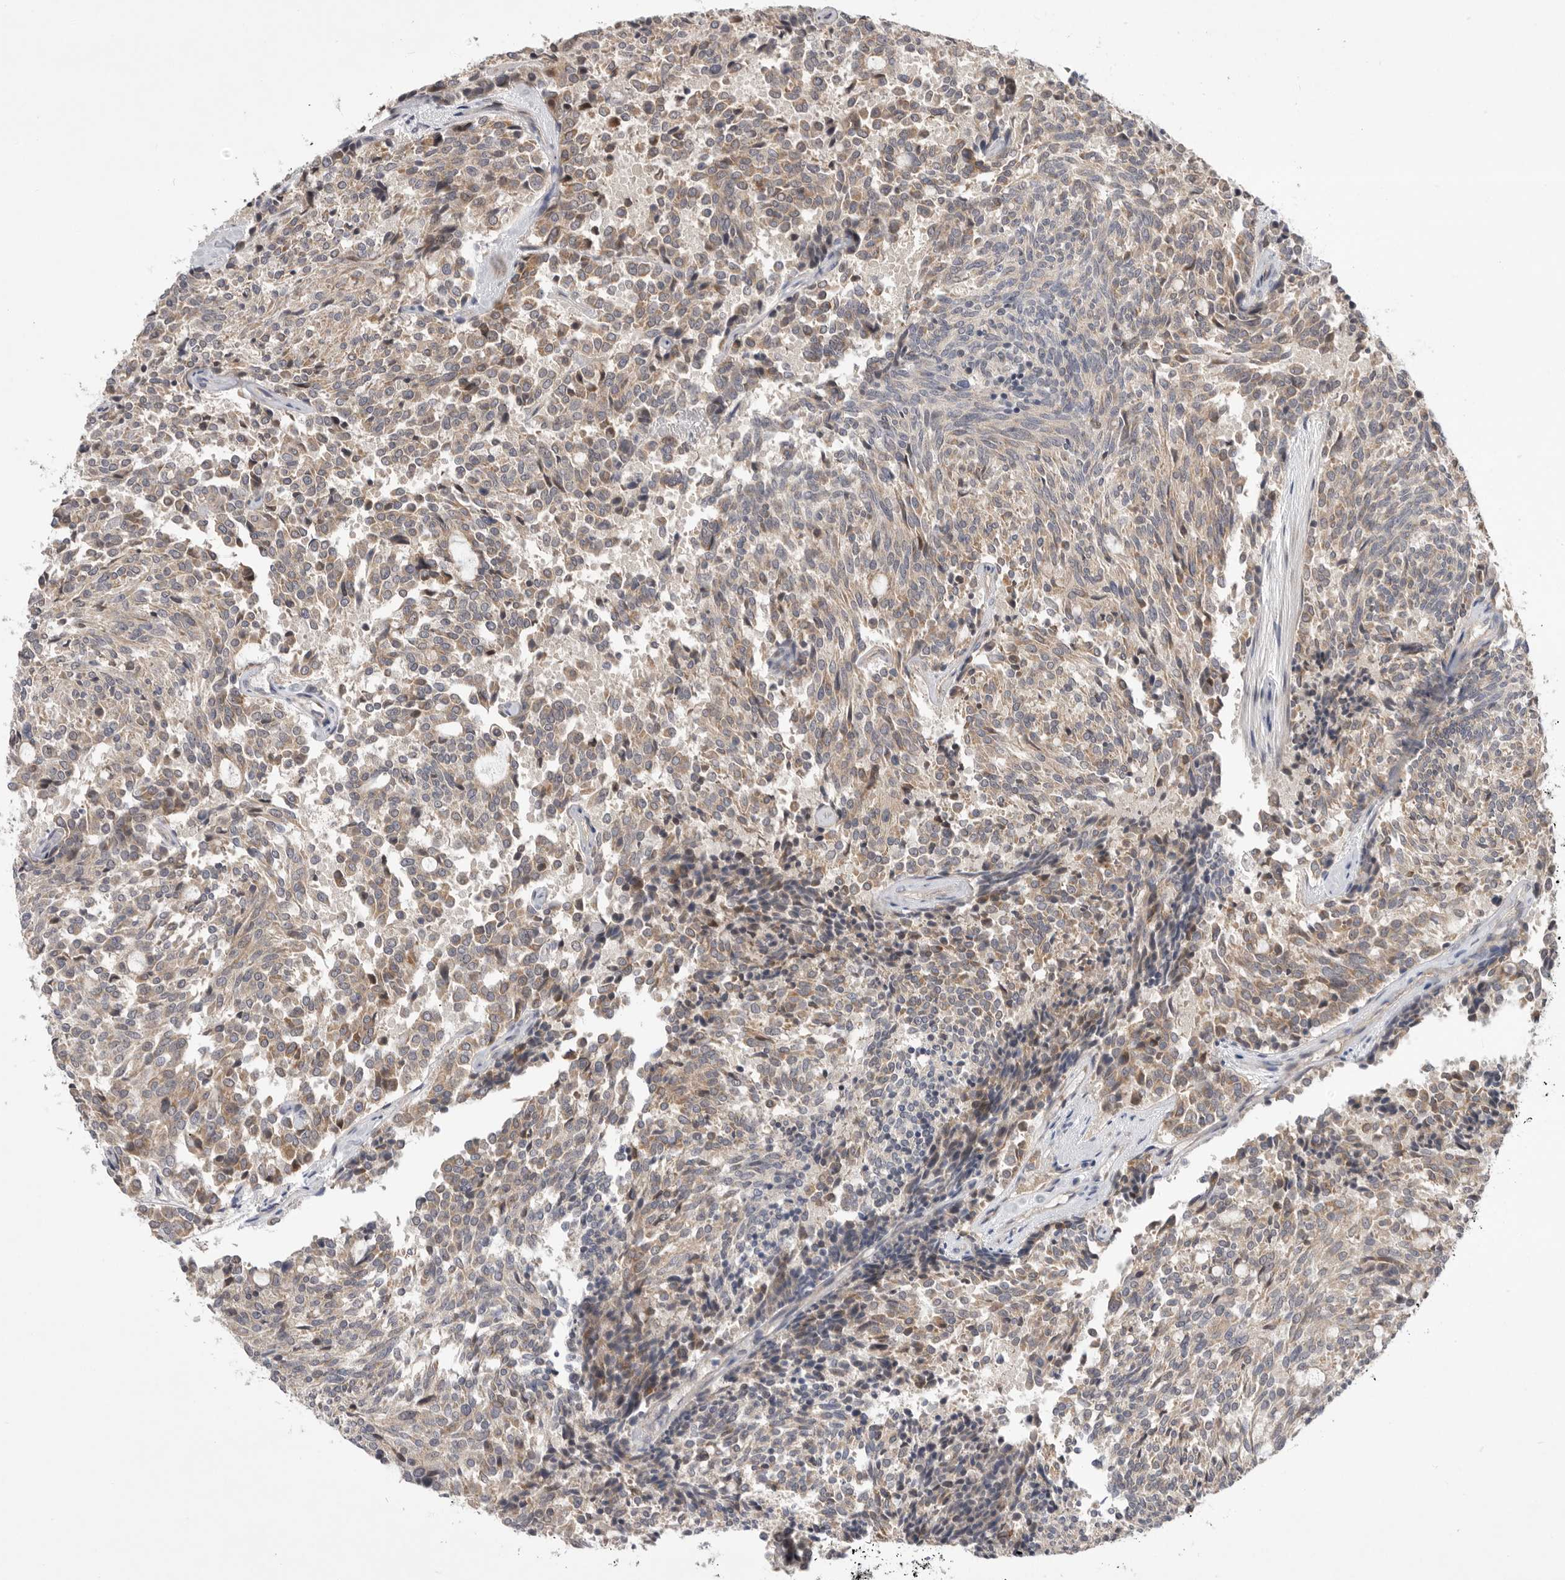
{"staining": {"intensity": "weak", "quantity": ">75%", "location": "cytoplasmic/membranous"}, "tissue": "carcinoid", "cell_type": "Tumor cells", "image_type": "cancer", "snomed": [{"axis": "morphology", "description": "Carcinoid, malignant, NOS"}, {"axis": "topography", "description": "Pancreas"}], "caption": "Approximately >75% of tumor cells in carcinoid display weak cytoplasmic/membranous protein expression as visualized by brown immunohistochemical staining.", "gene": "MTFR1L", "patient": {"sex": "female", "age": 54}}